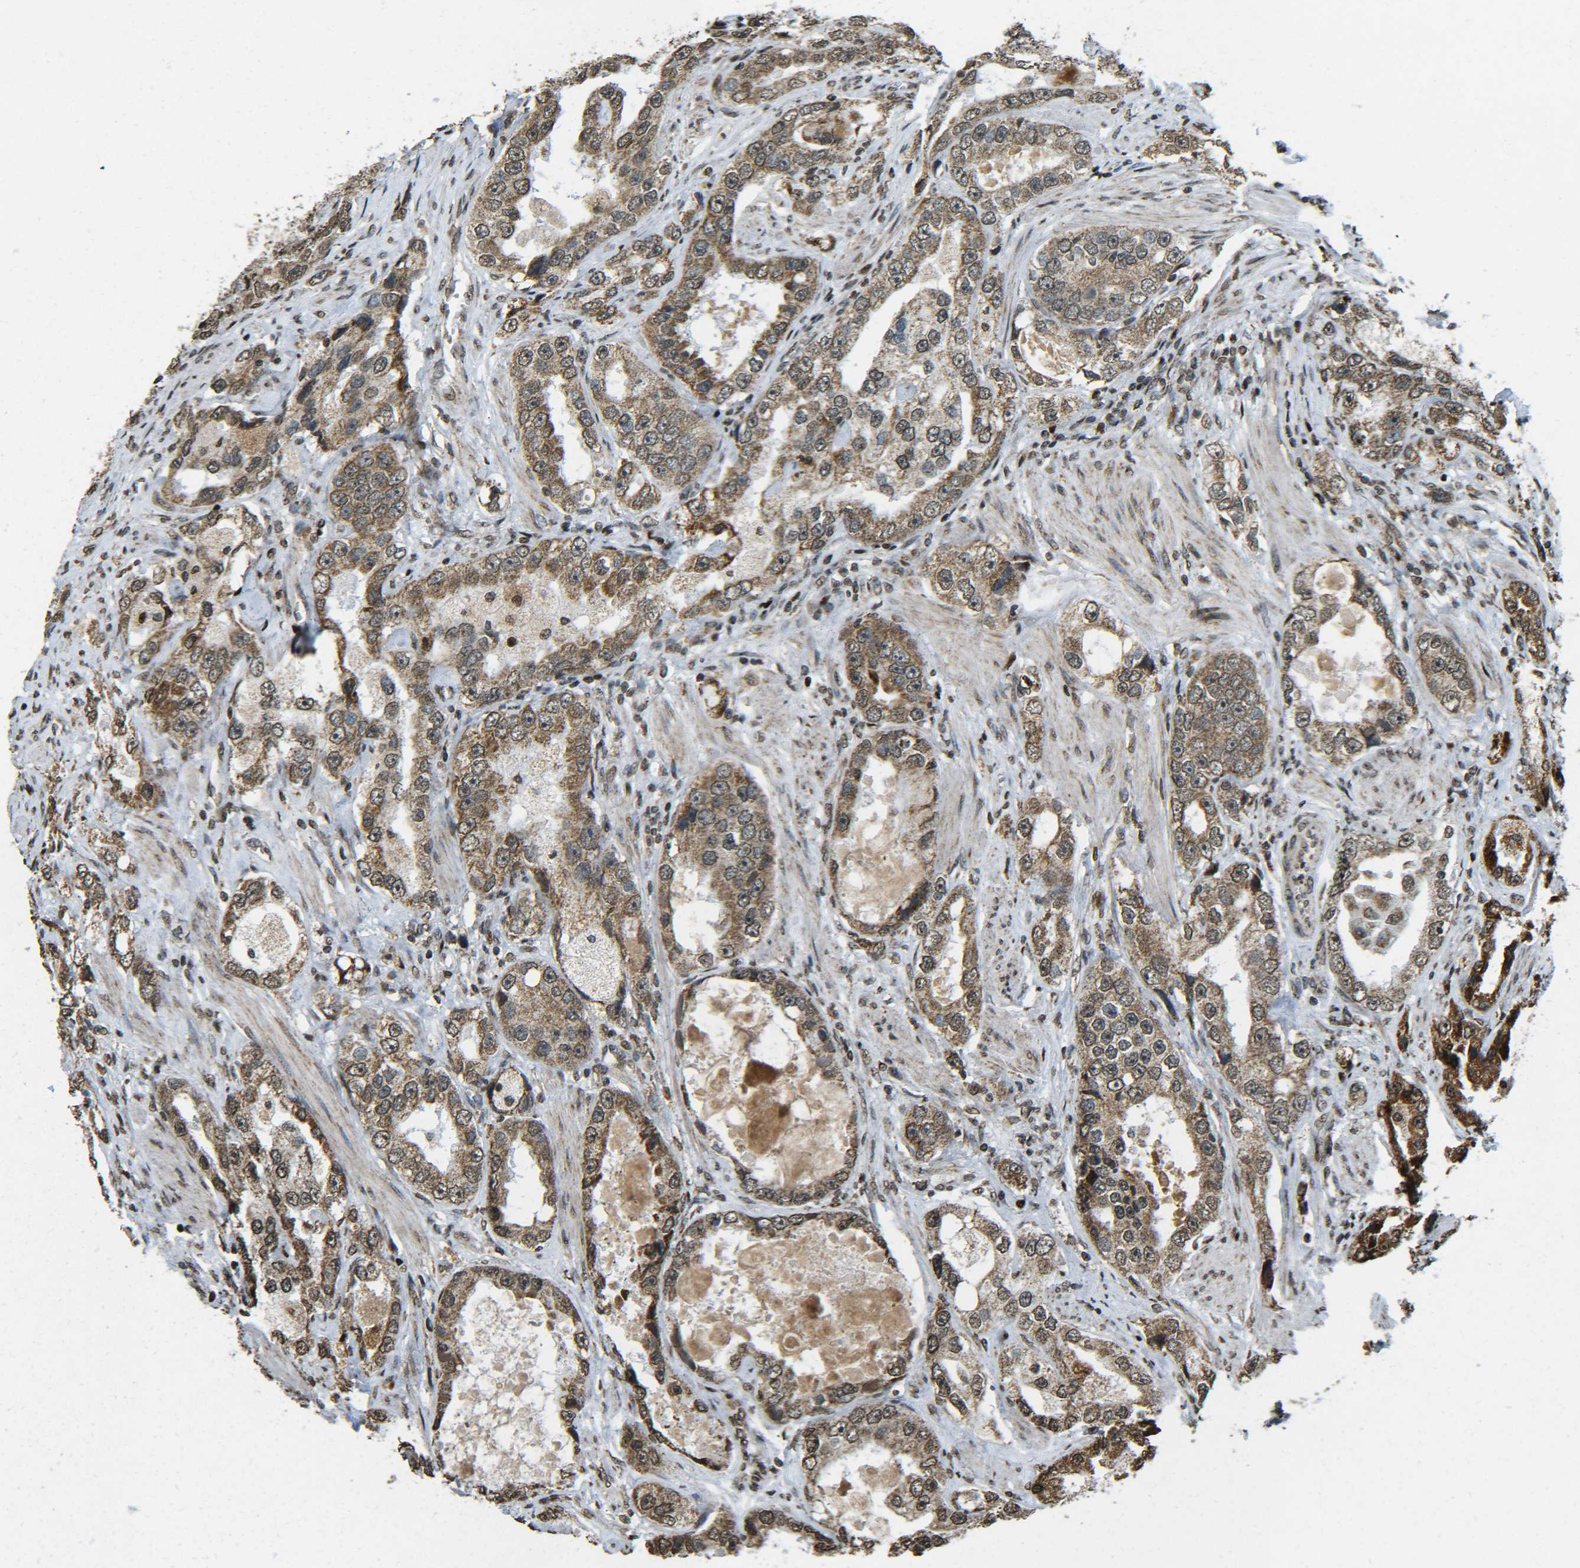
{"staining": {"intensity": "moderate", "quantity": ">75%", "location": "cytoplasmic/membranous,nuclear"}, "tissue": "prostate cancer", "cell_type": "Tumor cells", "image_type": "cancer", "snomed": [{"axis": "morphology", "description": "Adenocarcinoma, High grade"}, {"axis": "topography", "description": "Prostate"}], "caption": "Tumor cells display medium levels of moderate cytoplasmic/membranous and nuclear positivity in approximately >75% of cells in human prostate cancer (adenocarcinoma (high-grade)).", "gene": "NEUROG2", "patient": {"sex": "male", "age": 63}}